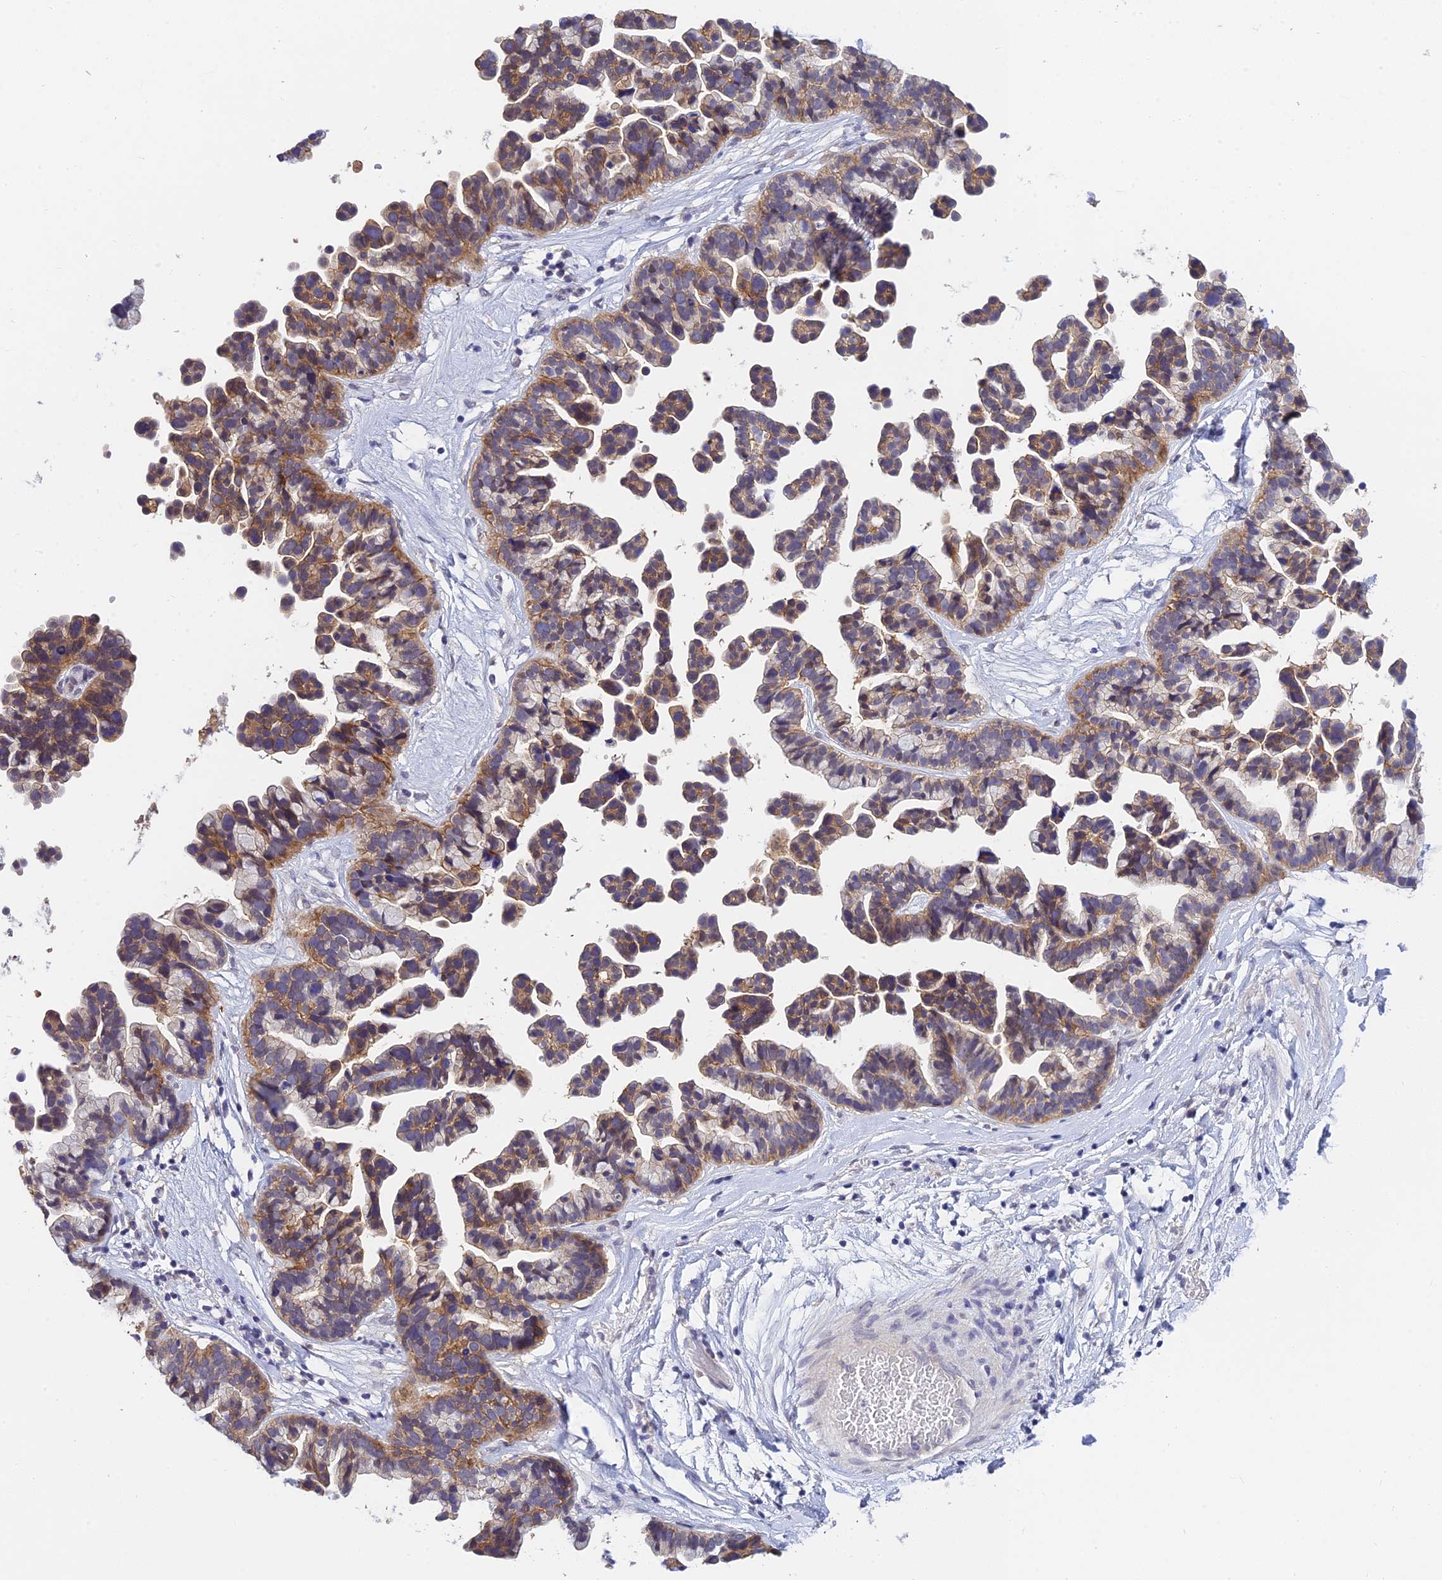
{"staining": {"intensity": "moderate", "quantity": ">75%", "location": "cytoplasmic/membranous"}, "tissue": "ovarian cancer", "cell_type": "Tumor cells", "image_type": "cancer", "snomed": [{"axis": "morphology", "description": "Cystadenocarcinoma, serous, NOS"}, {"axis": "topography", "description": "Ovary"}], "caption": "The histopathology image shows staining of ovarian serous cystadenocarcinoma, revealing moderate cytoplasmic/membranous protein expression (brown color) within tumor cells.", "gene": "HOXB1", "patient": {"sex": "female", "age": 56}}